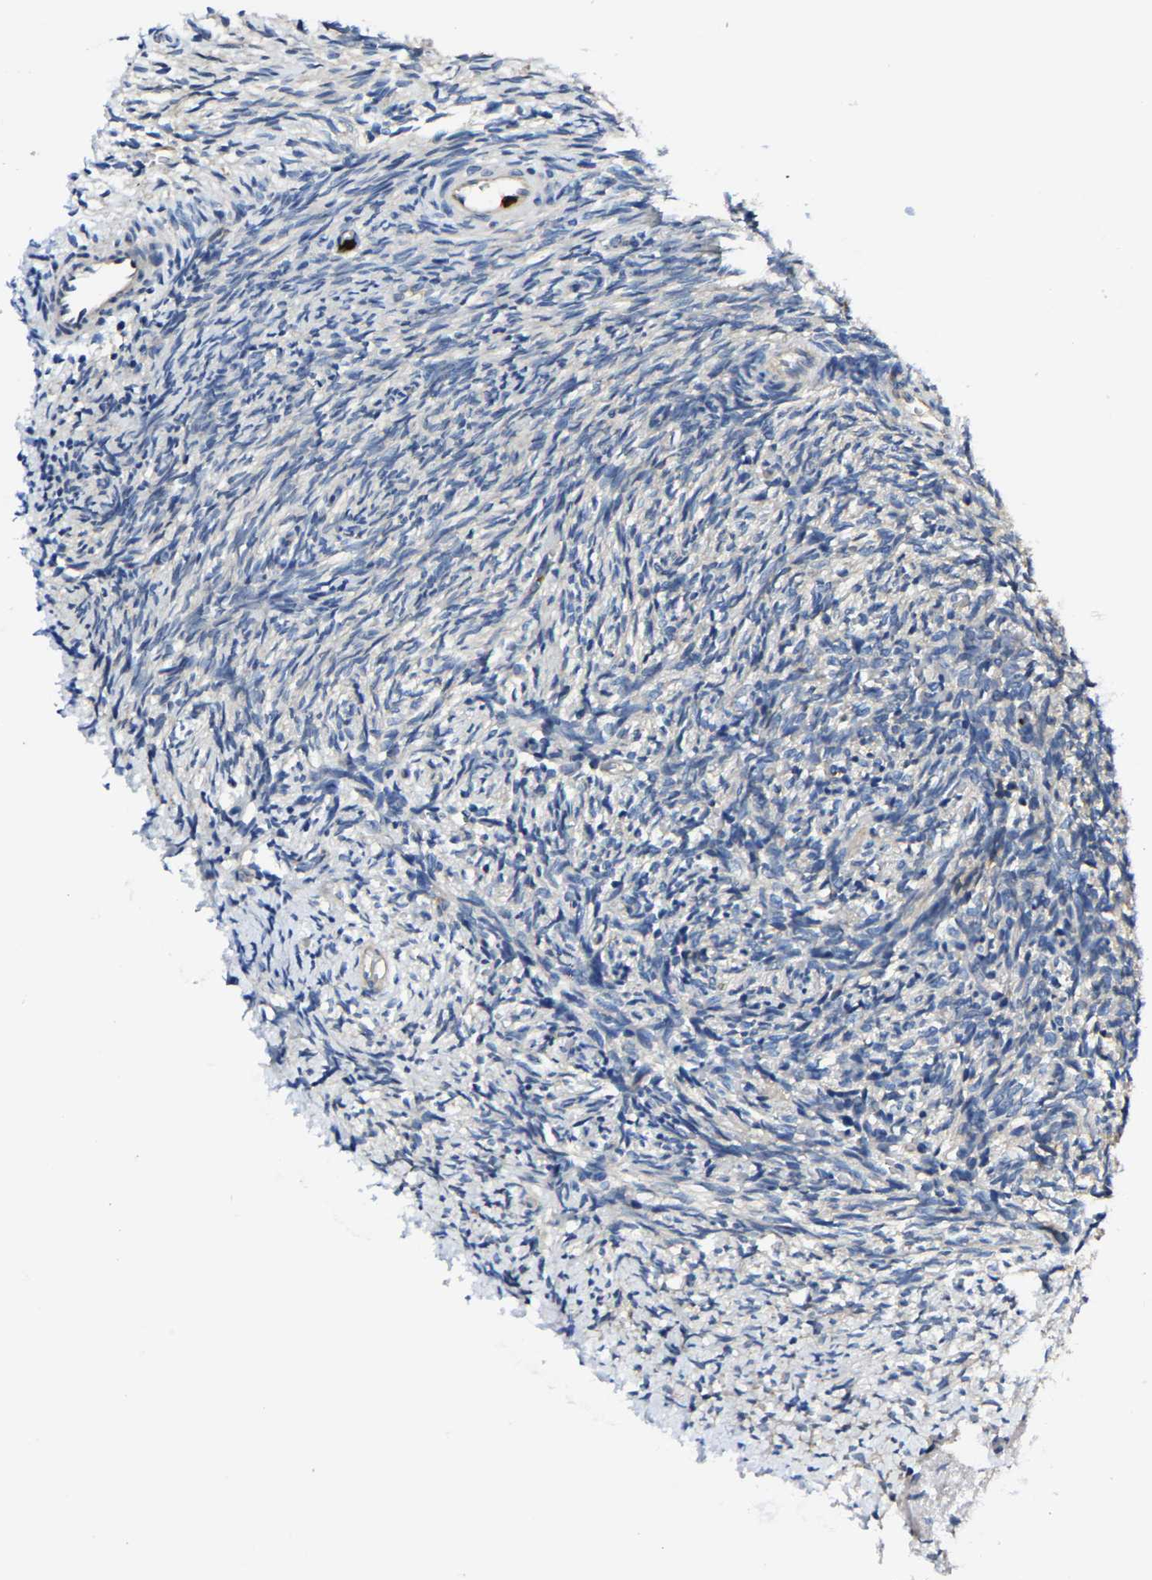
{"staining": {"intensity": "weak", "quantity": ">75%", "location": "cytoplasmic/membranous"}, "tissue": "ovary", "cell_type": "Follicle cells", "image_type": "normal", "snomed": [{"axis": "morphology", "description": "Normal tissue, NOS"}, {"axis": "topography", "description": "Ovary"}], "caption": "About >75% of follicle cells in unremarkable human ovary display weak cytoplasmic/membranous protein expression as visualized by brown immunohistochemical staining.", "gene": "TRAF6", "patient": {"sex": "female", "age": 41}}